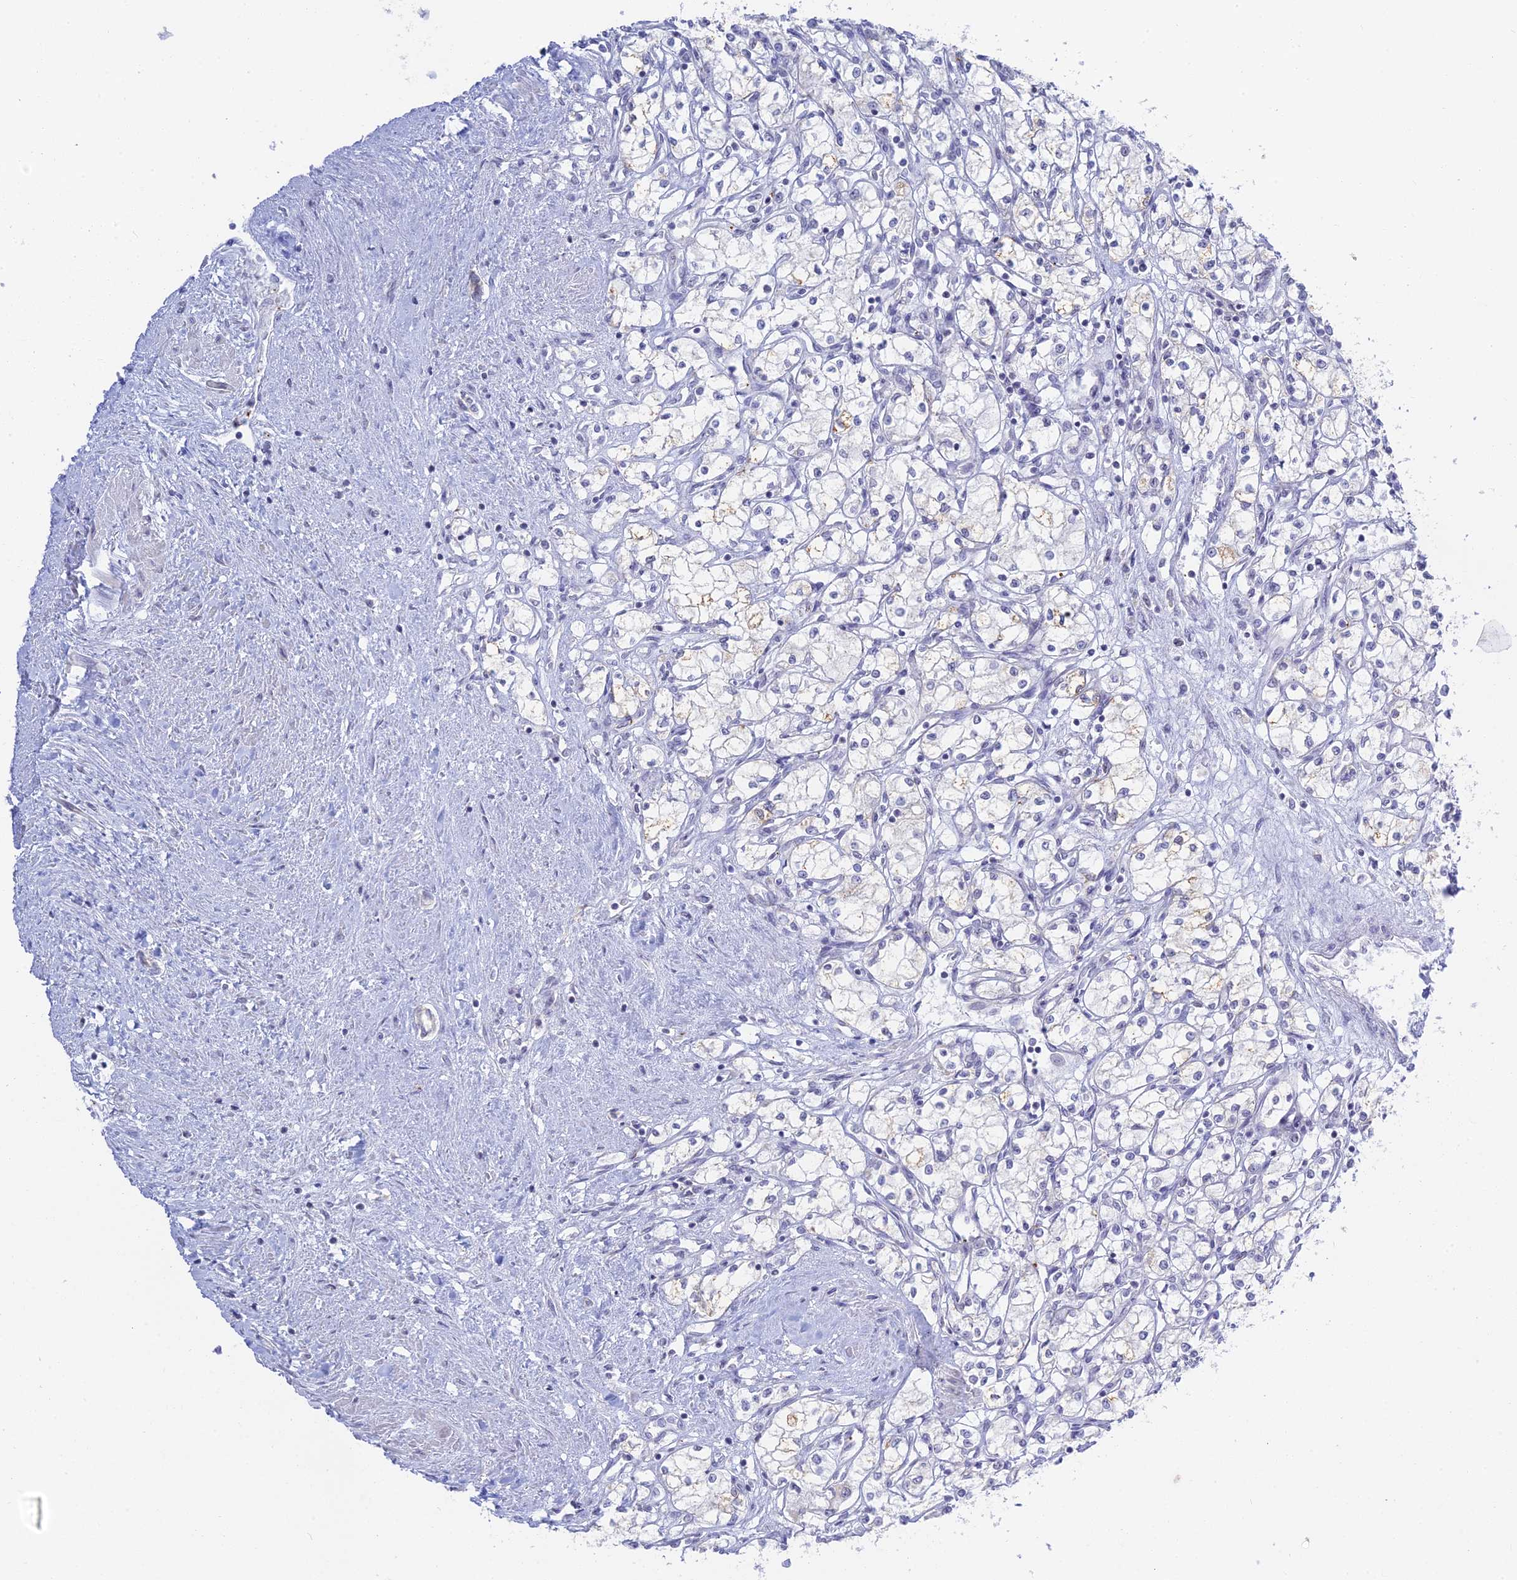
{"staining": {"intensity": "negative", "quantity": "none", "location": "none"}, "tissue": "renal cancer", "cell_type": "Tumor cells", "image_type": "cancer", "snomed": [{"axis": "morphology", "description": "Adenocarcinoma, NOS"}, {"axis": "topography", "description": "Kidney"}], "caption": "Immunohistochemical staining of renal adenocarcinoma shows no significant staining in tumor cells.", "gene": "TMEM40", "patient": {"sex": "male", "age": 59}}